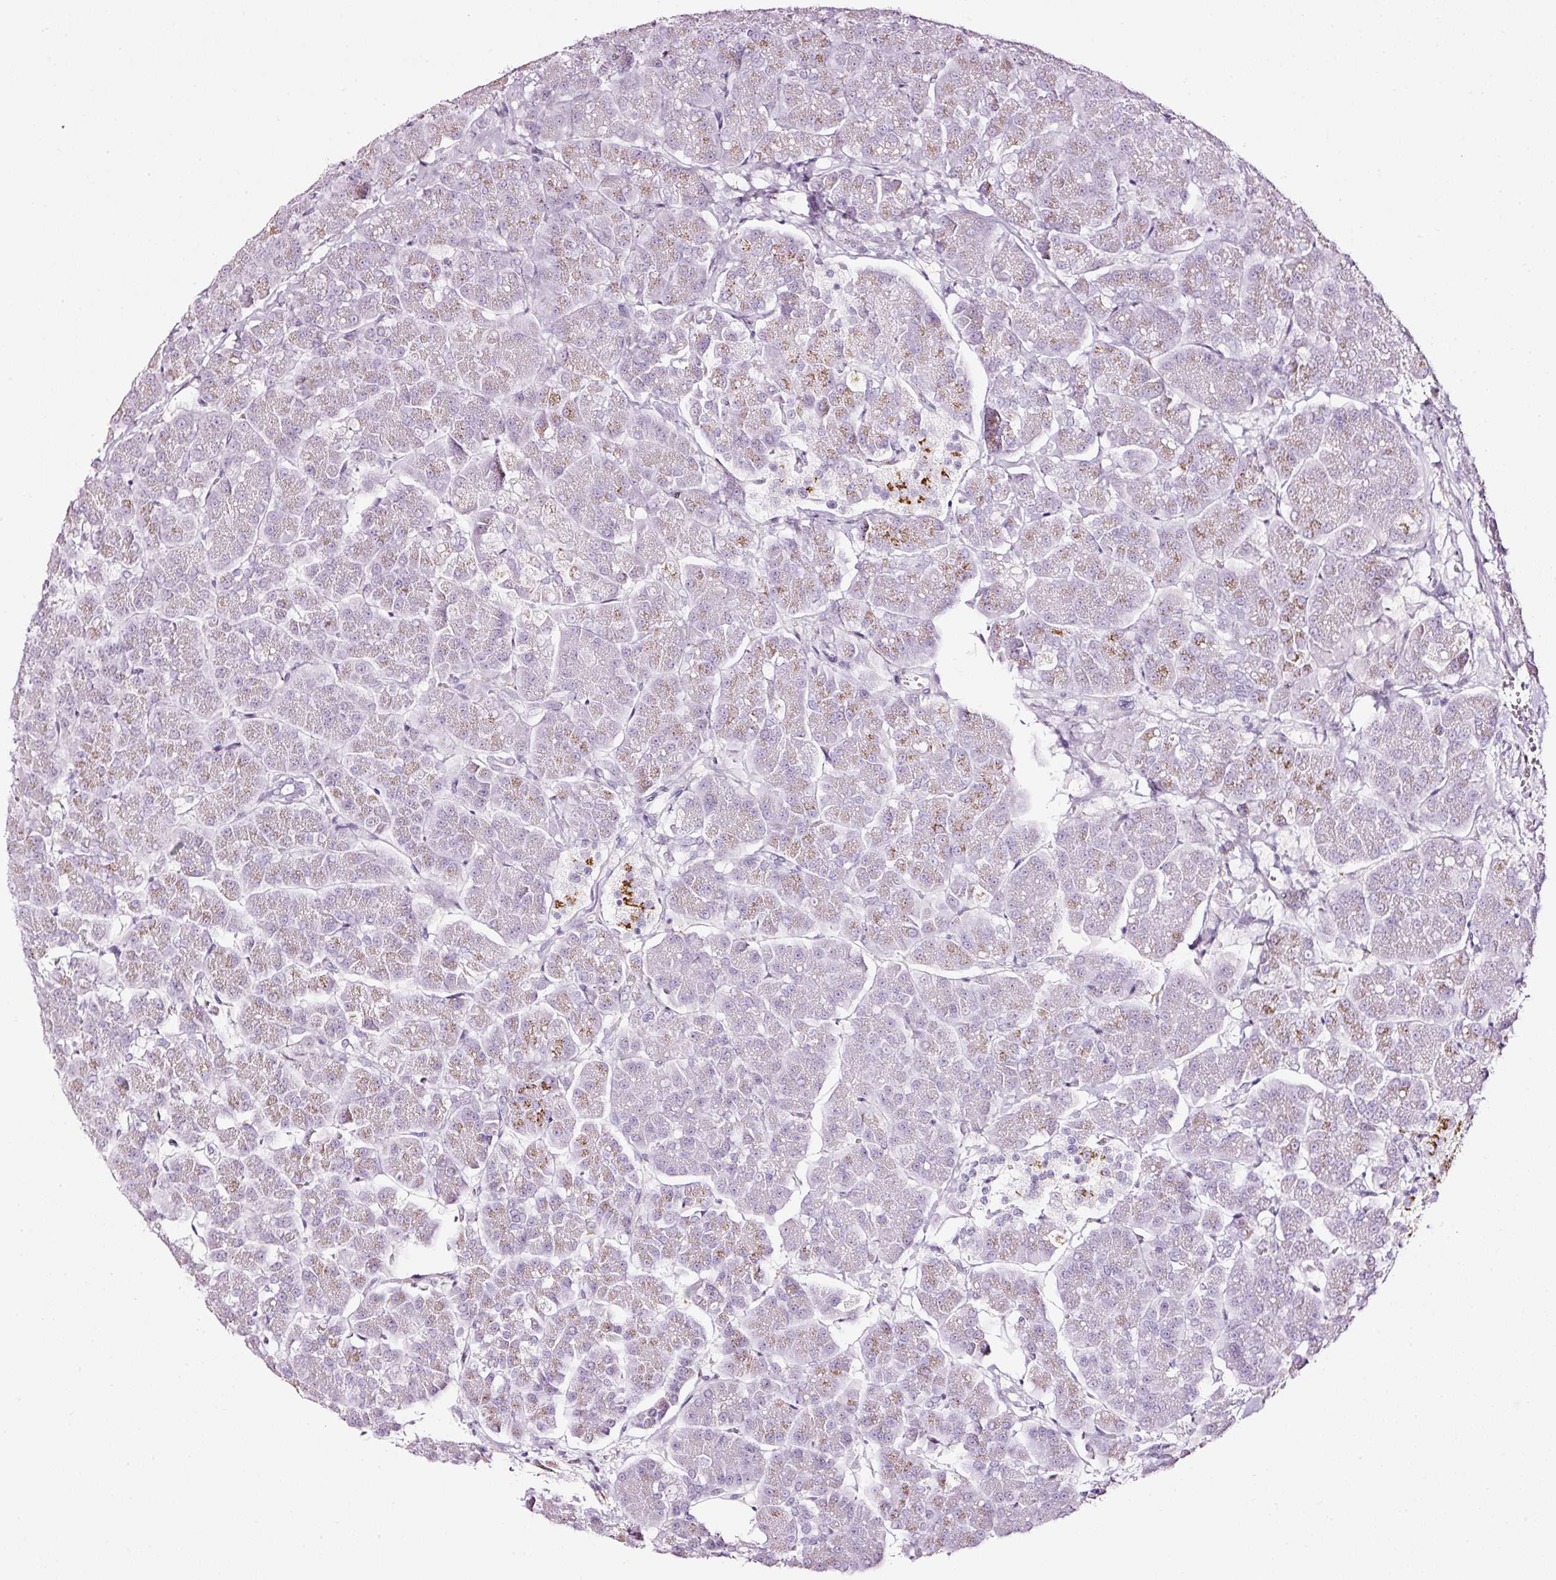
{"staining": {"intensity": "moderate", "quantity": "<25%", "location": "cytoplasmic/membranous"}, "tissue": "pancreas", "cell_type": "Exocrine glandular cells", "image_type": "normal", "snomed": [{"axis": "morphology", "description": "Normal tissue, NOS"}, {"axis": "topography", "description": "Pancreas"}, {"axis": "topography", "description": "Peripheral nerve tissue"}], "caption": "Exocrine glandular cells show low levels of moderate cytoplasmic/membranous expression in about <25% of cells in unremarkable human pancreas.", "gene": "SDF4", "patient": {"sex": "male", "age": 54}}